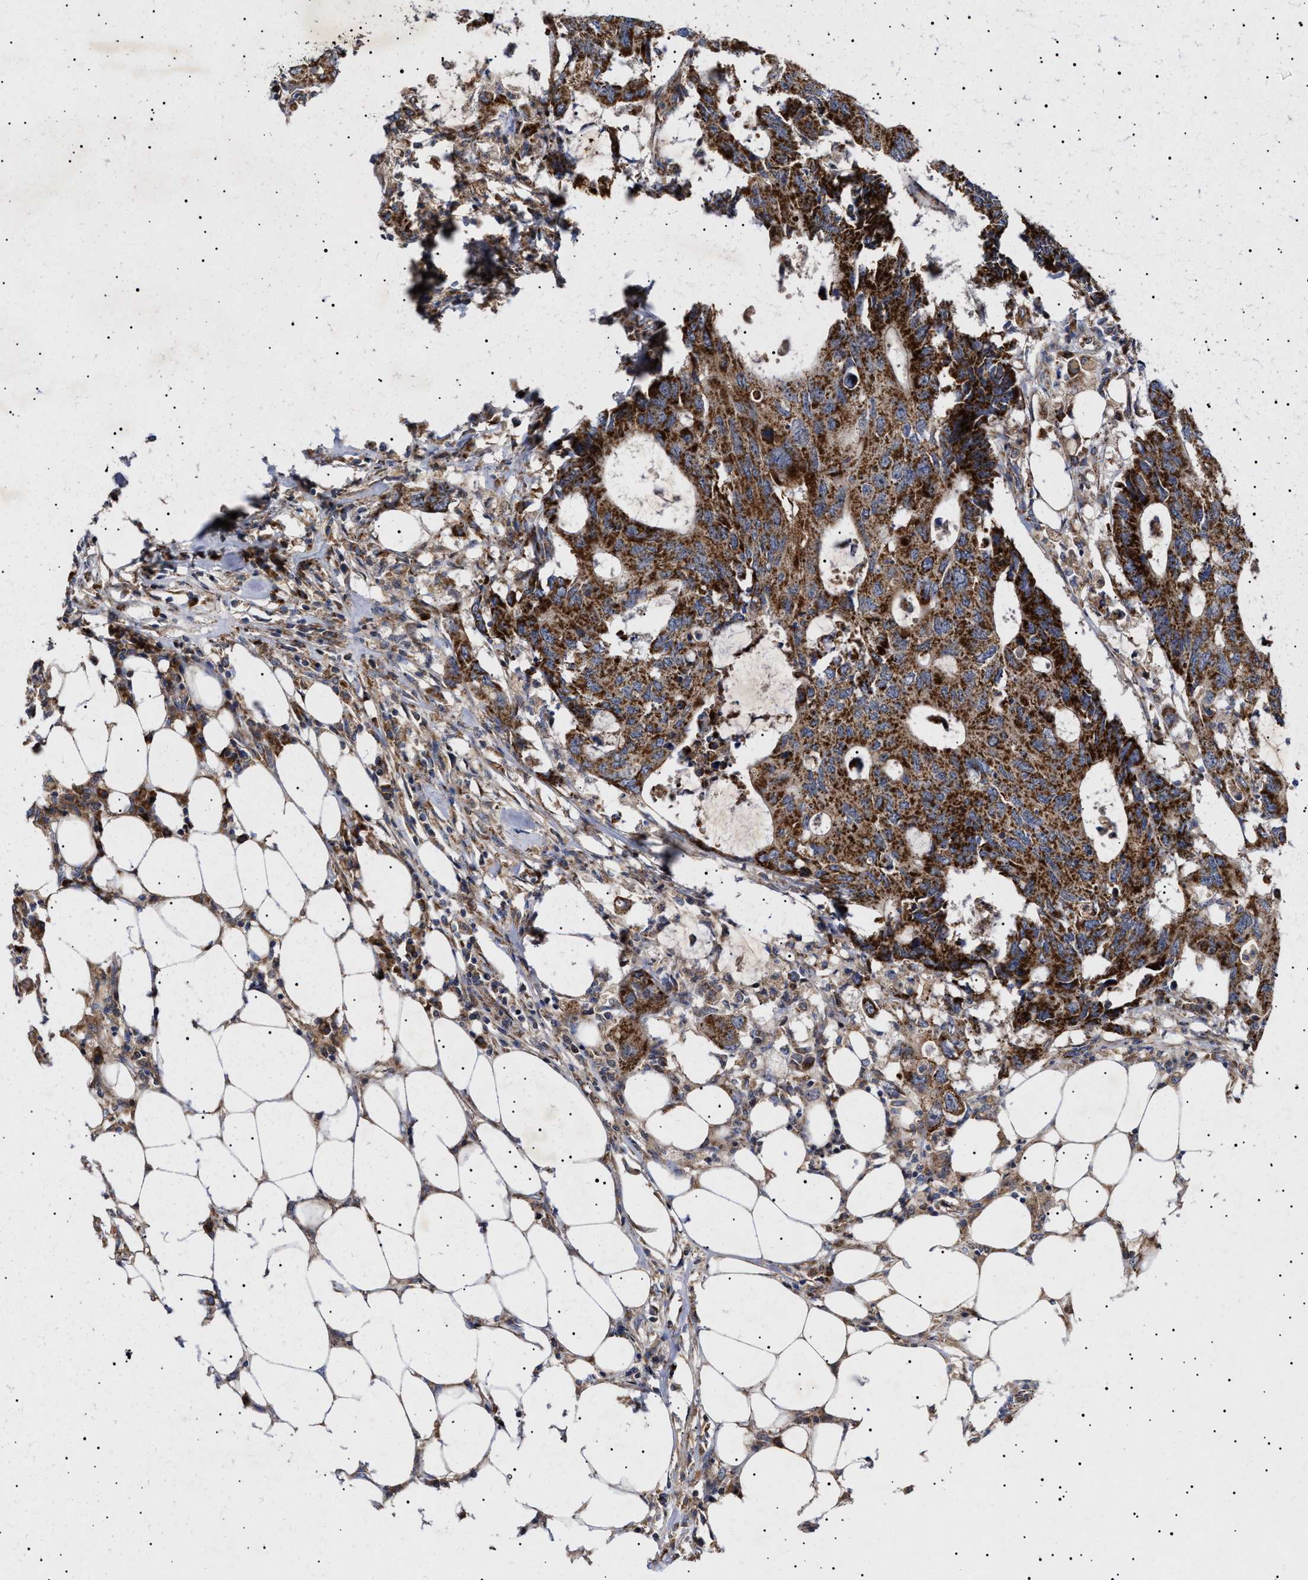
{"staining": {"intensity": "strong", "quantity": ">75%", "location": "cytoplasmic/membranous"}, "tissue": "colorectal cancer", "cell_type": "Tumor cells", "image_type": "cancer", "snomed": [{"axis": "morphology", "description": "Adenocarcinoma, NOS"}, {"axis": "topography", "description": "Colon"}], "caption": "Immunohistochemistry image of human adenocarcinoma (colorectal) stained for a protein (brown), which demonstrates high levels of strong cytoplasmic/membranous positivity in approximately >75% of tumor cells.", "gene": "MRPL10", "patient": {"sex": "male", "age": 71}}